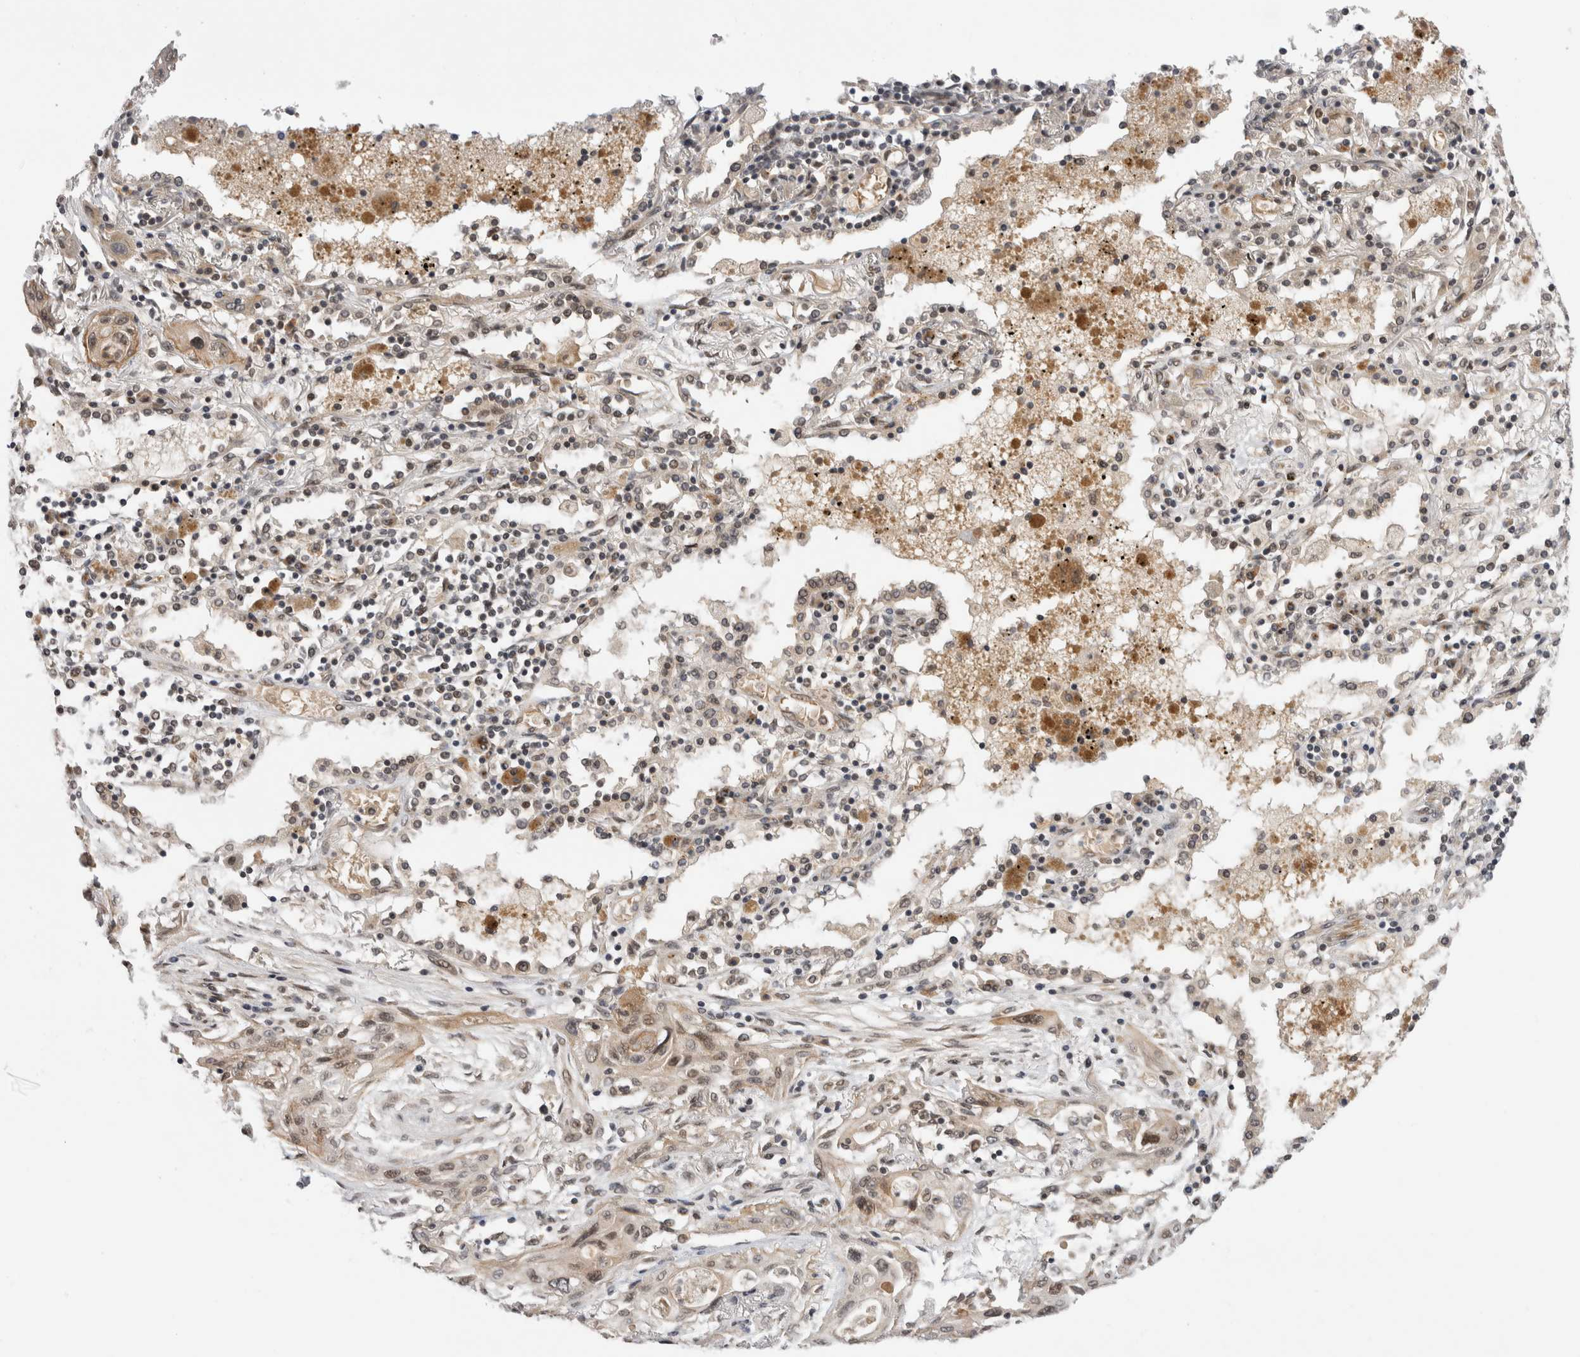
{"staining": {"intensity": "weak", "quantity": "25%-75%", "location": "nuclear"}, "tissue": "lung cancer", "cell_type": "Tumor cells", "image_type": "cancer", "snomed": [{"axis": "morphology", "description": "Squamous cell carcinoma, NOS"}, {"axis": "topography", "description": "Lung"}], "caption": "A histopathology image showing weak nuclear positivity in approximately 25%-75% of tumor cells in squamous cell carcinoma (lung), as visualized by brown immunohistochemical staining.", "gene": "TMEM65", "patient": {"sex": "female", "age": 47}}